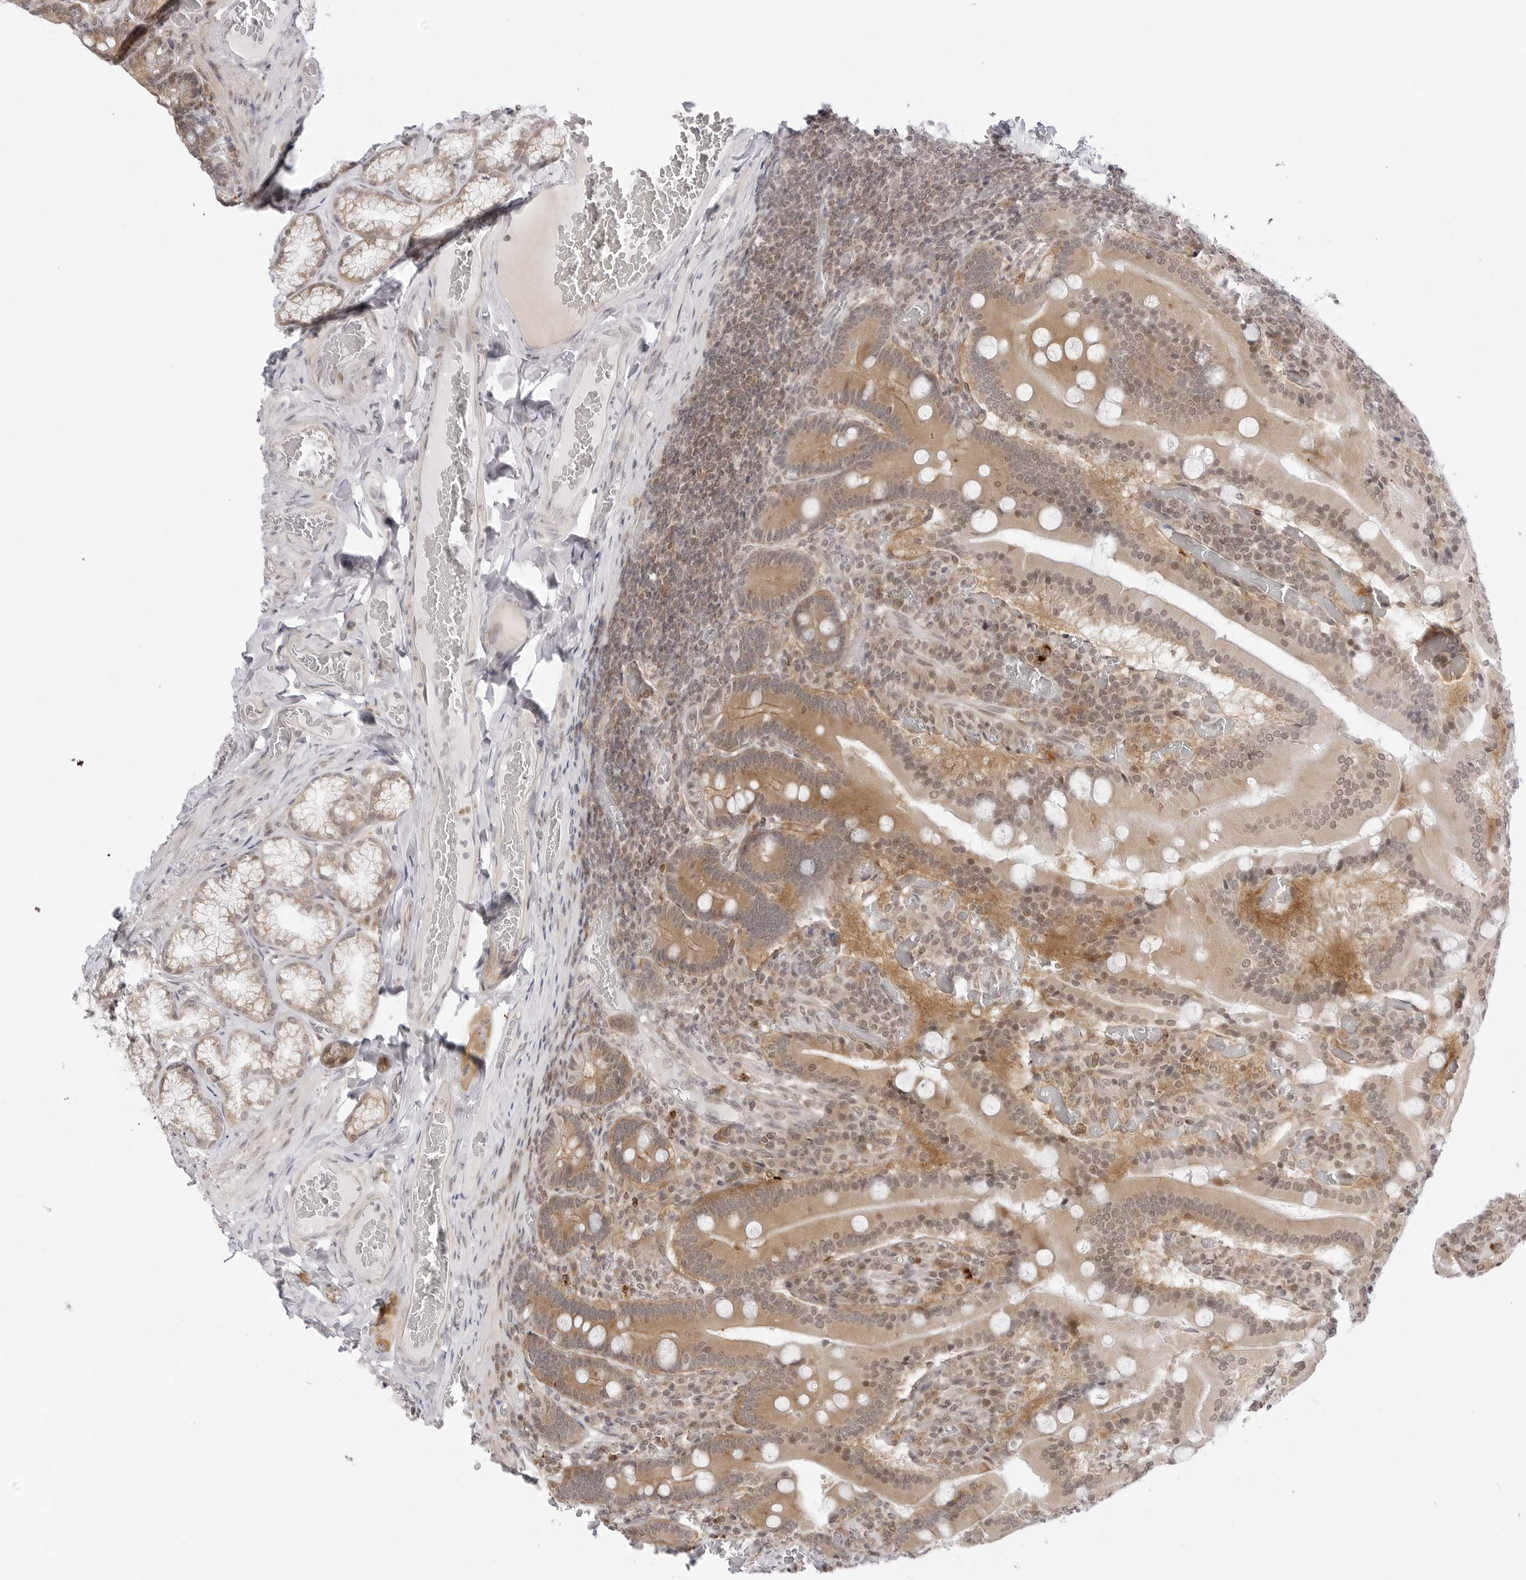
{"staining": {"intensity": "moderate", "quantity": "25%-75%", "location": "cytoplasmic/membranous,nuclear"}, "tissue": "duodenum", "cell_type": "Glandular cells", "image_type": "normal", "snomed": [{"axis": "morphology", "description": "Normal tissue, NOS"}, {"axis": "topography", "description": "Duodenum"}], "caption": "DAB (3,3'-diaminobenzidine) immunohistochemical staining of benign human duodenum exhibits moderate cytoplasmic/membranous,nuclear protein expression in approximately 25%-75% of glandular cells.", "gene": "PPP2R5C", "patient": {"sex": "female", "age": 62}}